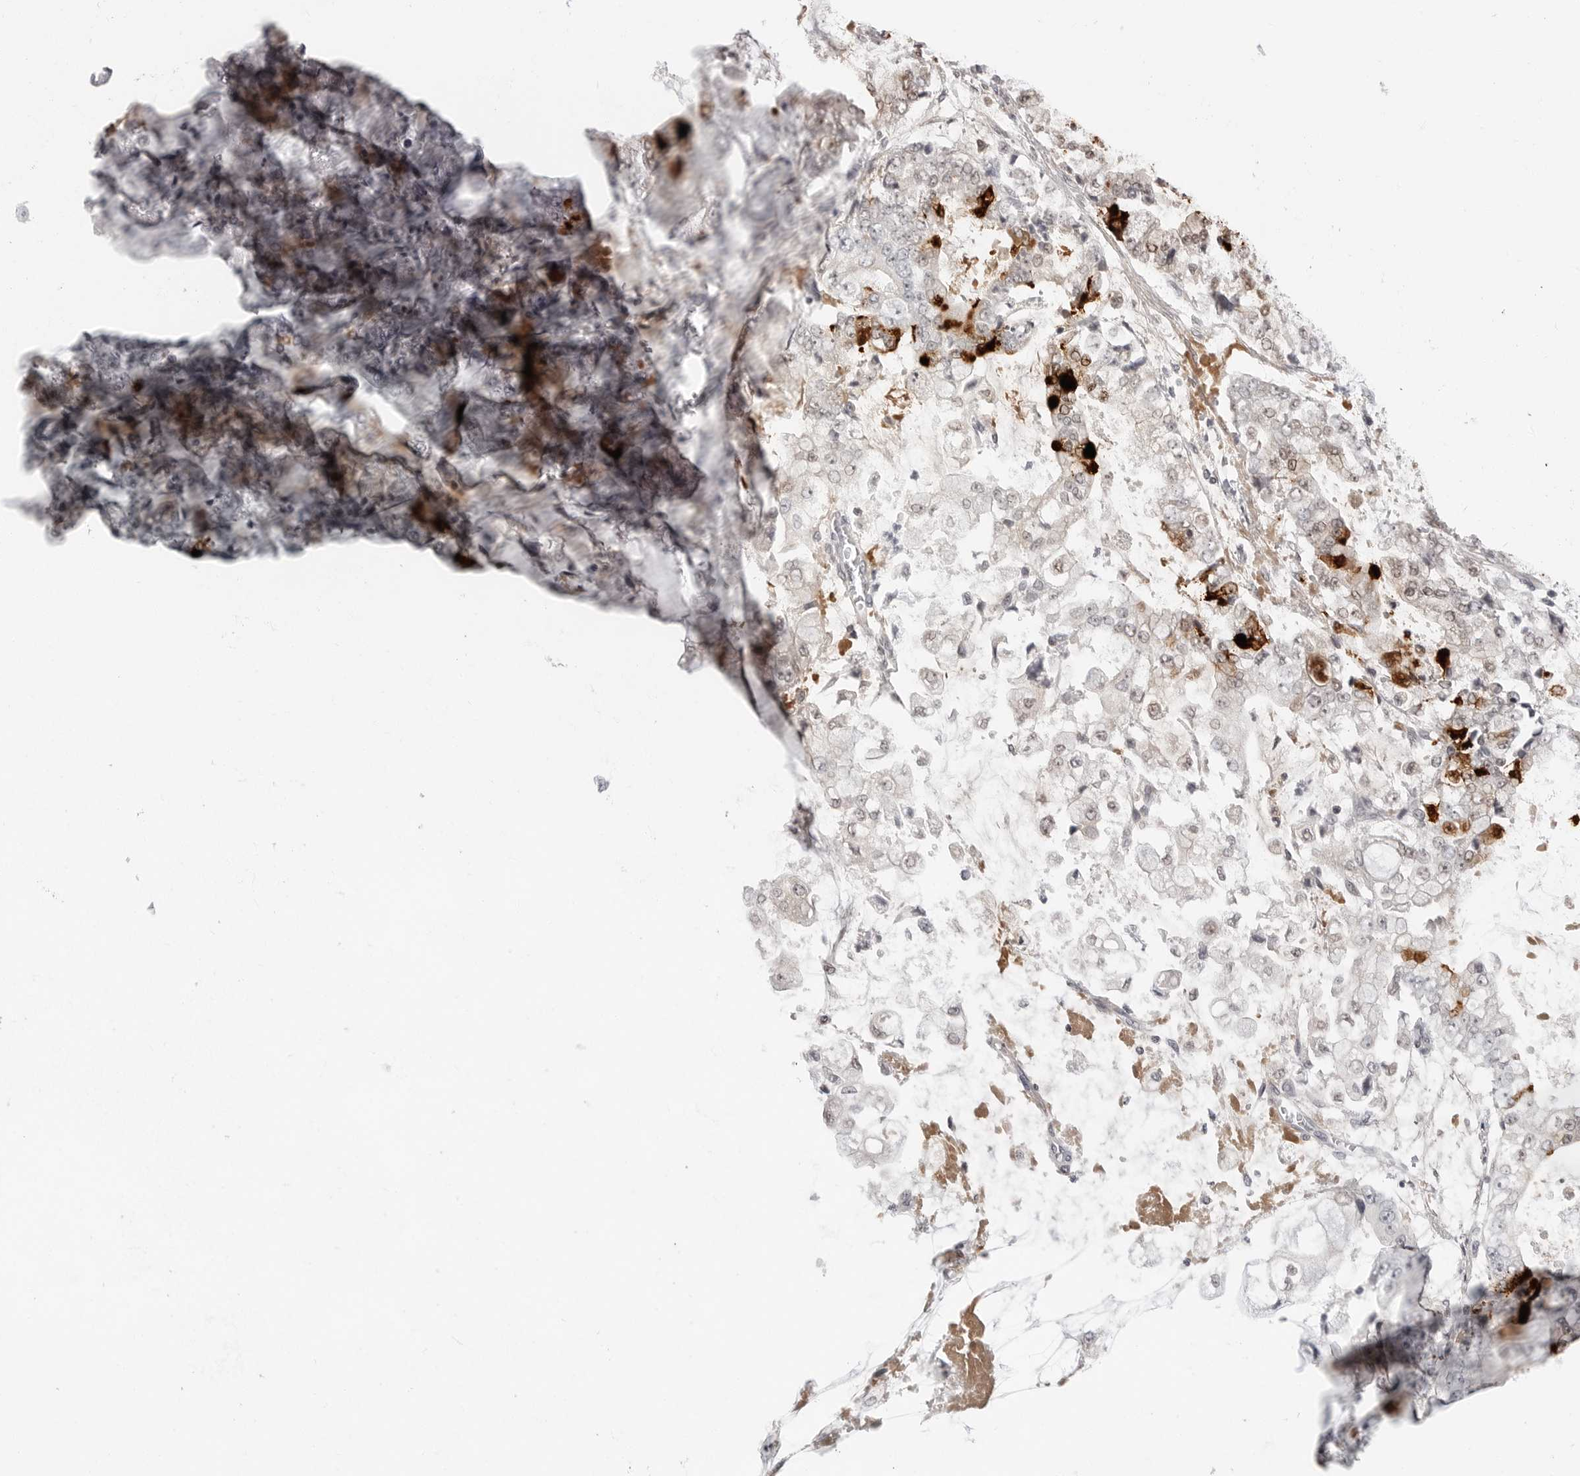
{"staining": {"intensity": "strong", "quantity": "<25%", "location": "cytoplasmic/membranous"}, "tissue": "stomach cancer", "cell_type": "Tumor cells", "image_type": "cancer", "snomed": [{"axis": "morphology", "description": "Adenocarcinoma, NOS"}, {"axis": "topography", "description": "Stomach"}], "caption": "Immunohistochemical staining of stomach cancer shows strong cytoplasmic/membranous protein positivity in approximately <25% of tumor cells. (DAB IHC with brightfield microscopy, high magnification).", "gene": "PGA3", "patient": {"sex": "male", "age": 76}}